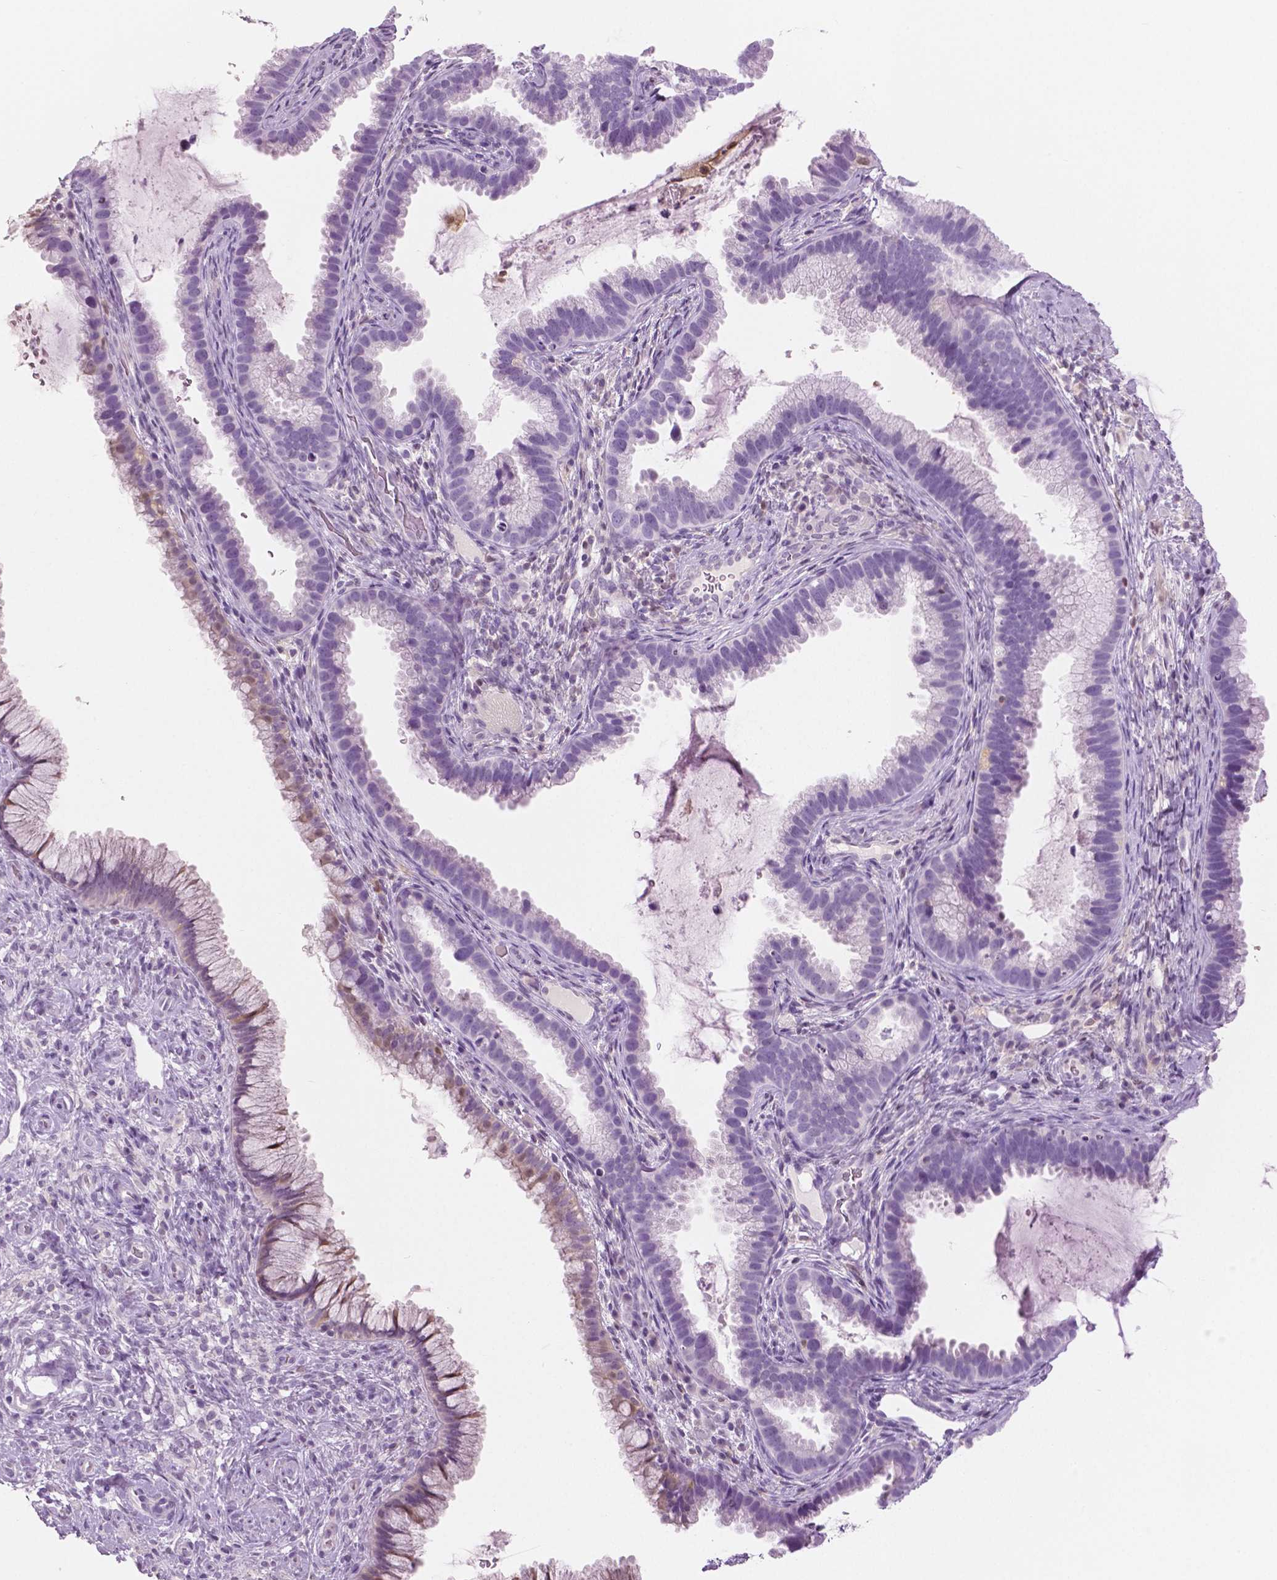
{"staining": {"intensity": "weak", "quantity": "<25%", "location": "cytoplasmic/membranous"}, "tissue": "cervix", "cell_type": "Glandular cells", "image_type": "normal", "snomed": [{"axis": "morphology", "description": "Normal tissue, NOS"}, {"axis": "topography", "description": "Cervix"}], "caption": "High magnification brightfield microscopy of benign cervix stained with DAB (brown) and counterstained with hematoxylin (blue): glandular cells show no significant positivity.", "gene": "GALM", "patient": {"sex": "female", "age": 34}}